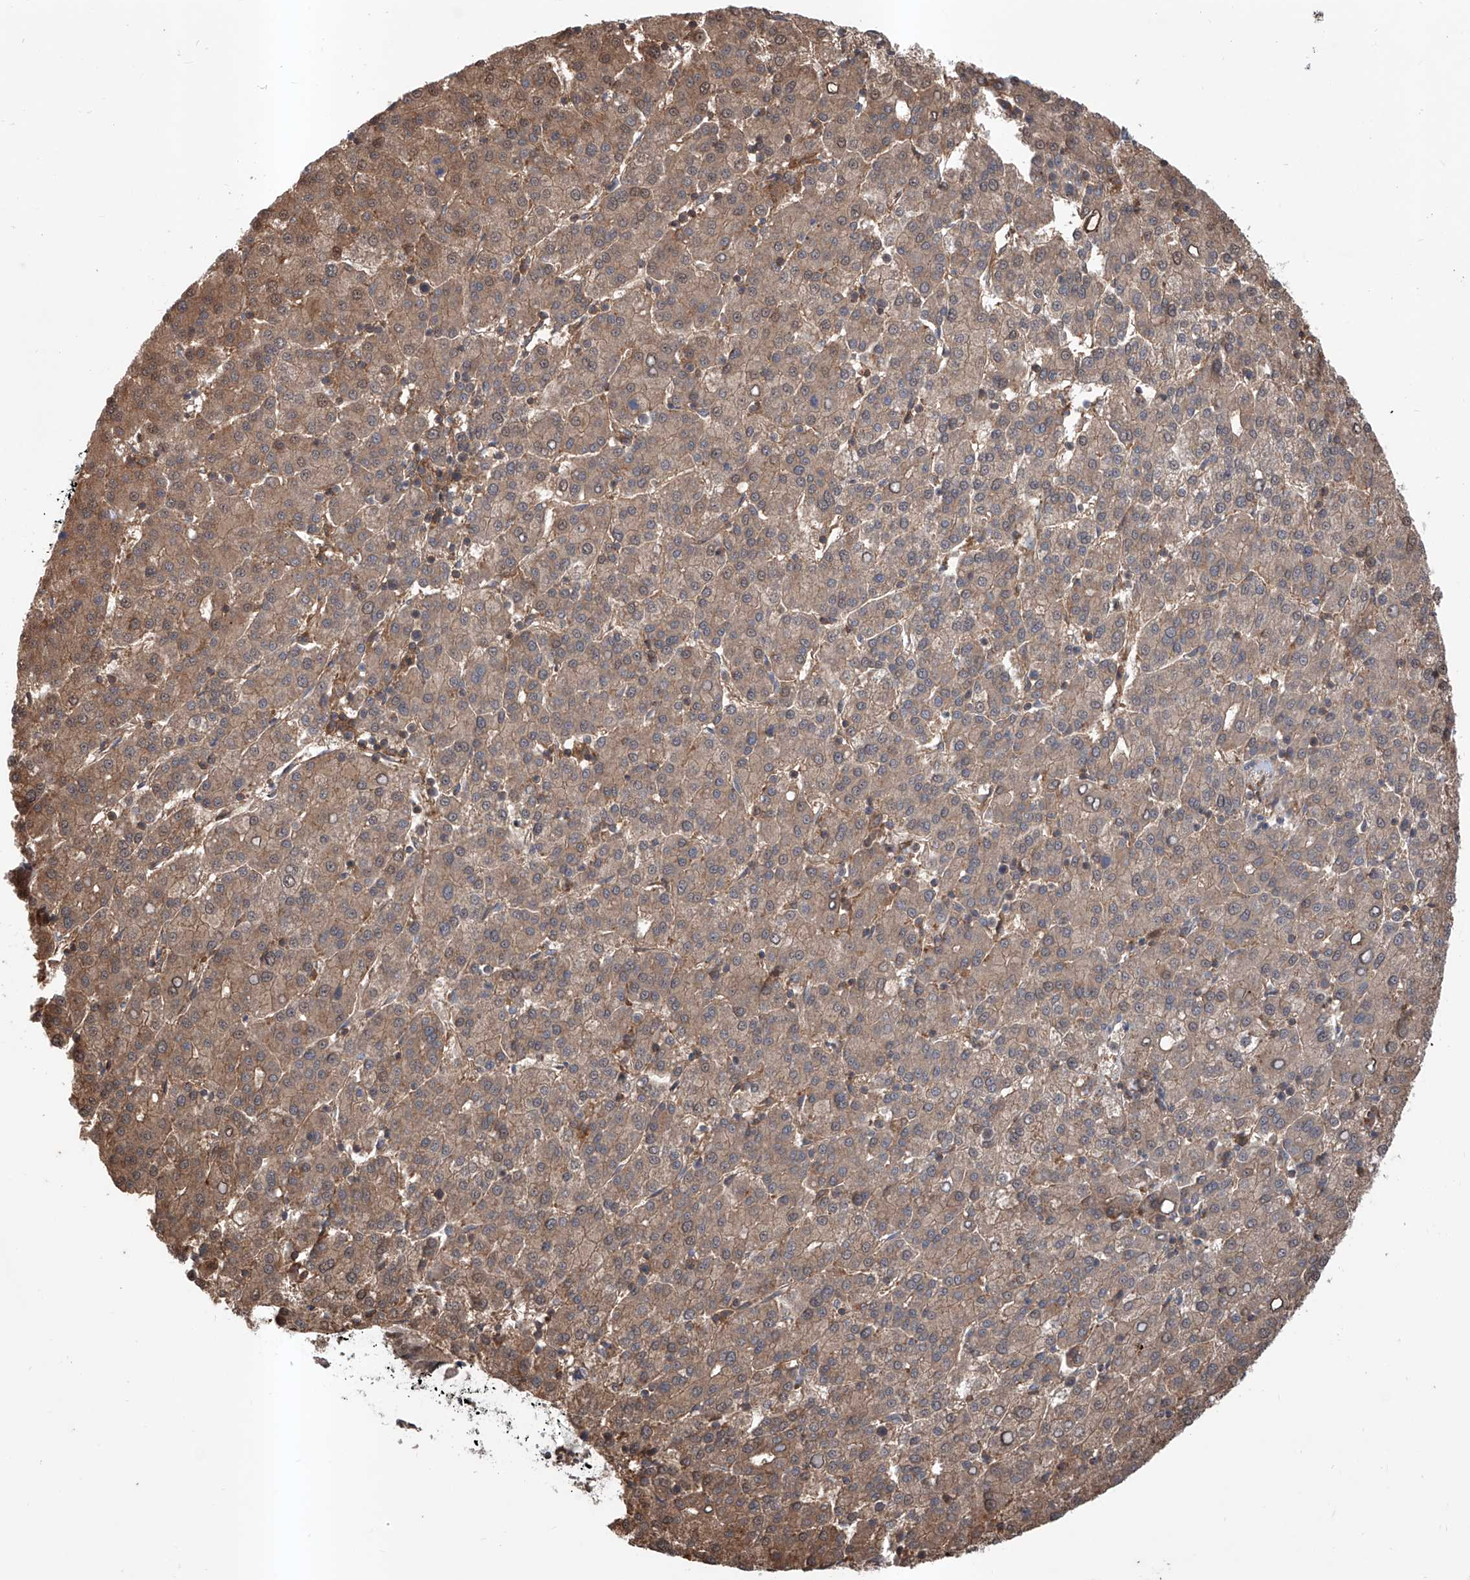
{"staining": {"intensity": "moderate", "quantity": ">75%", "location": "cytoplasmic/membranous"}, "tissue": "liver cancer", "cell_type": "Tumor cells", "image_type": "cancer", "snomed": [{"axis": "morphology", "description": "Carcinoma, Hepatocellular, NOS"}, {"axis": "topography", "description": "Liver"}], "caption": "Liver cancer (hepatocellular carcinoma) stained with a protein marker demonstrates moderate staining in tumor cells.", "gene": "HOXC8", "patient": {"sex": "female", "age": 58}}